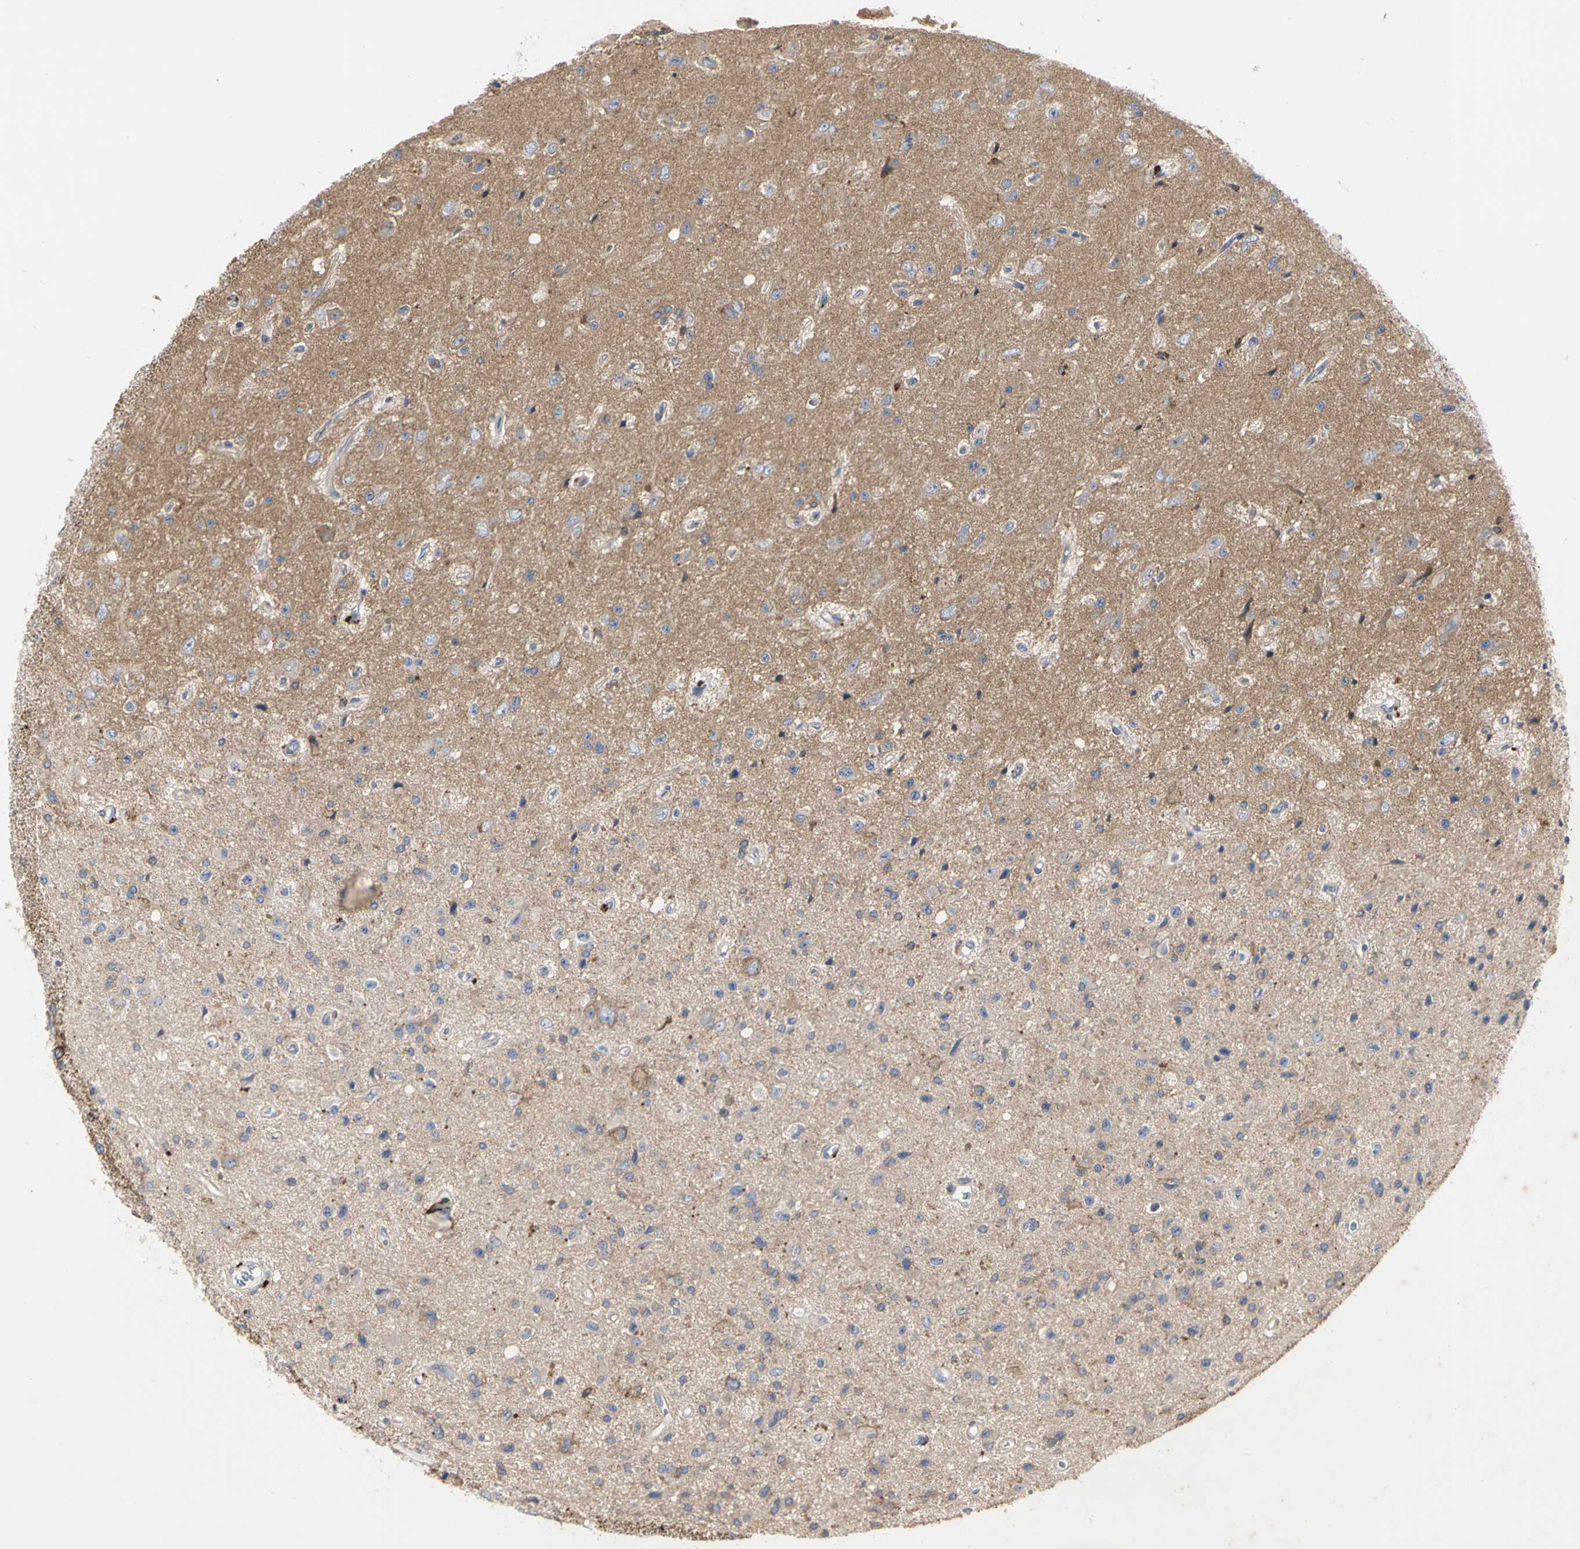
{"staining": {"intensity": "weak", "quantity": "<25%", "location": "cytoplasmic/membranous"}, "tissue": "glioma", "cell_type": "Tumor cells", "image_type": "cancer", "snomed": [{"axis": "morphology", "description": "Glioma, malignant, Low grade"}, {"axis": "topography", "description": "Brain"}], "caption": "This photomicrograph is of glioma stained with IHC to label a protein in brown with the nuclei are counter-stained blue. There is no expression in tumor cells.", "gene": "NAPG", "patient": {"sex": "male", "age": 58}}